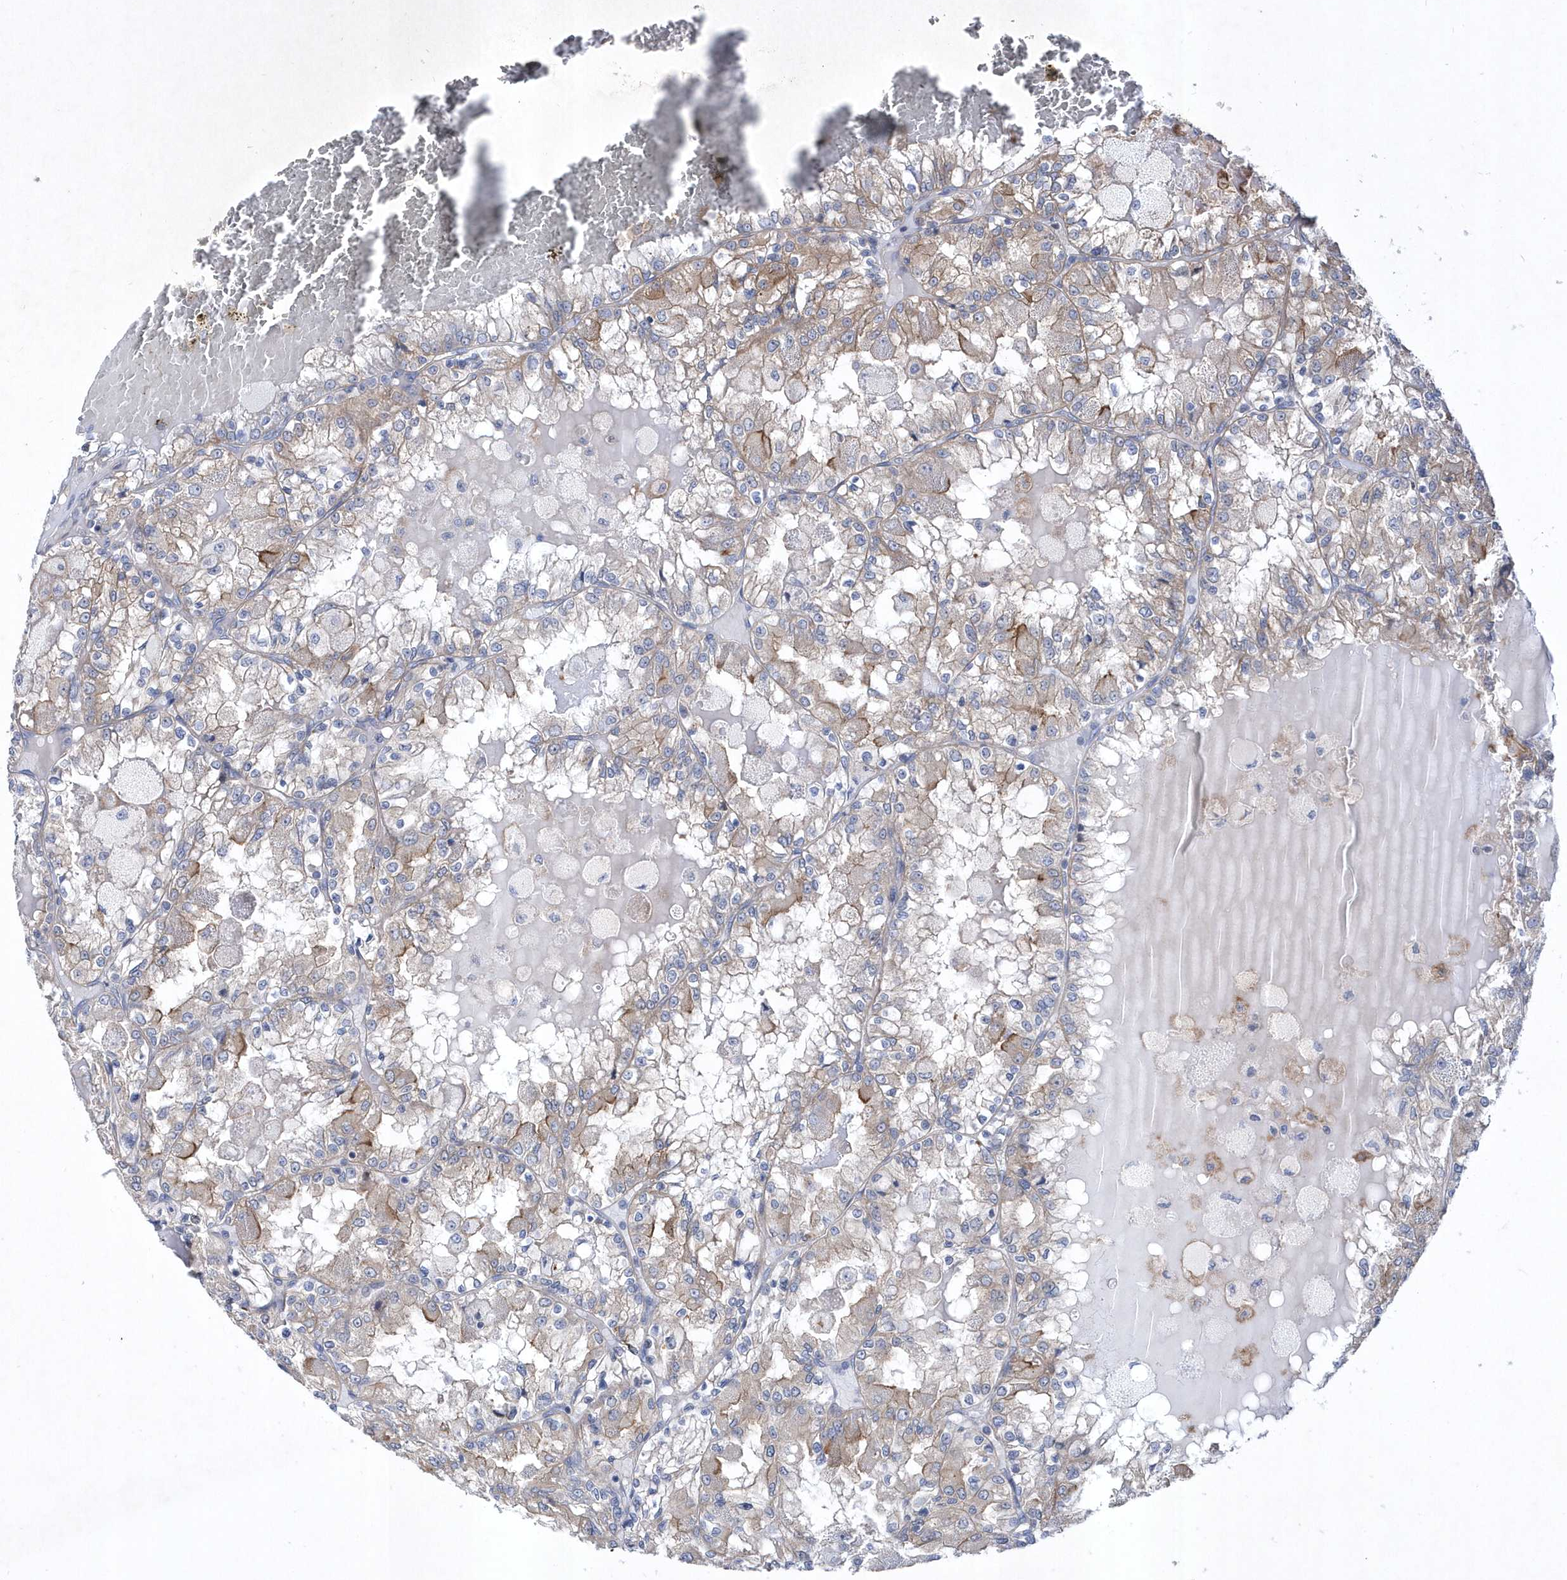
{"staining": {"intensity": "moderate", "quantity": "<25%", "location": "cytoplasmic/membranous"}, "tissue": "renal cancer", "cell_type": "Tumor cells", "image_type": "cancer", "snomed": [{"axis": "morphology", "description": "Adenocarcinoma, NOS"}, {"axis": "topography", "description": "Kidney"}], "caption": "Brown immunohistochemical staining in adenocarcinoma (renal) displays moderate cytoplasmic/membranous expression in approximately <25% of tumor cells.", "gene": "LONRF2", "patient": {"sex": "female", "age": 56}}